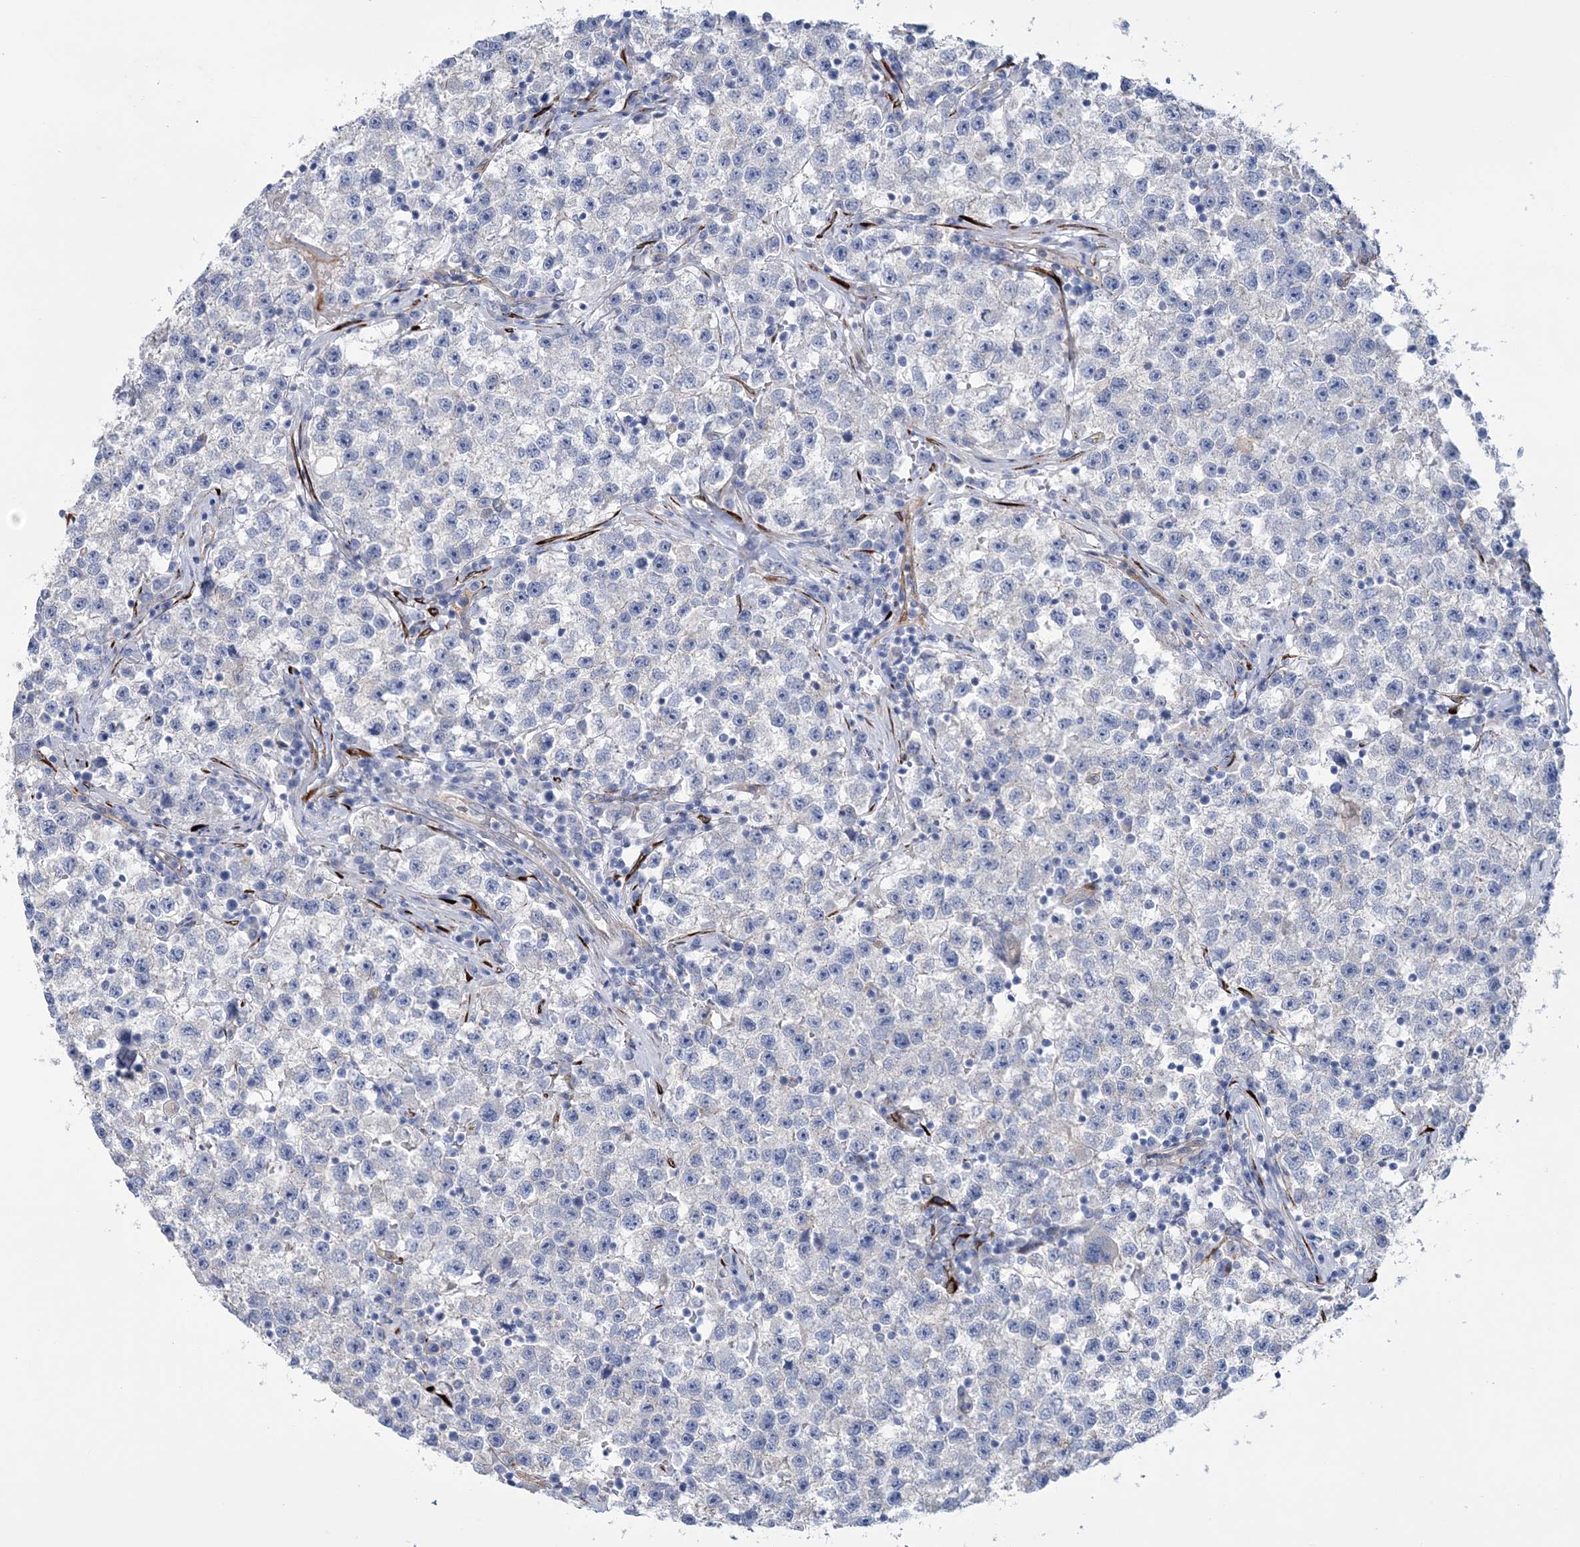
{"staining": {"intensity": "negative", "quantity": "none", "location": "none"}, "tissue": "testis cancer", "cell_type": "Tumor cells", "image_type": "cancer", "snomed": [{"axis": "morphology", "description": "Seminoma, NOS"}, {"axis": "topography", "description": "Testis"}], "caption": "High power microscopy image of an immunohistochemistry histopathology image of testis seminoma, revealing no significant expression in tumor cells.", "gene": "RAB11FIP5", "patient": {"sex": "male", "age": 22}}